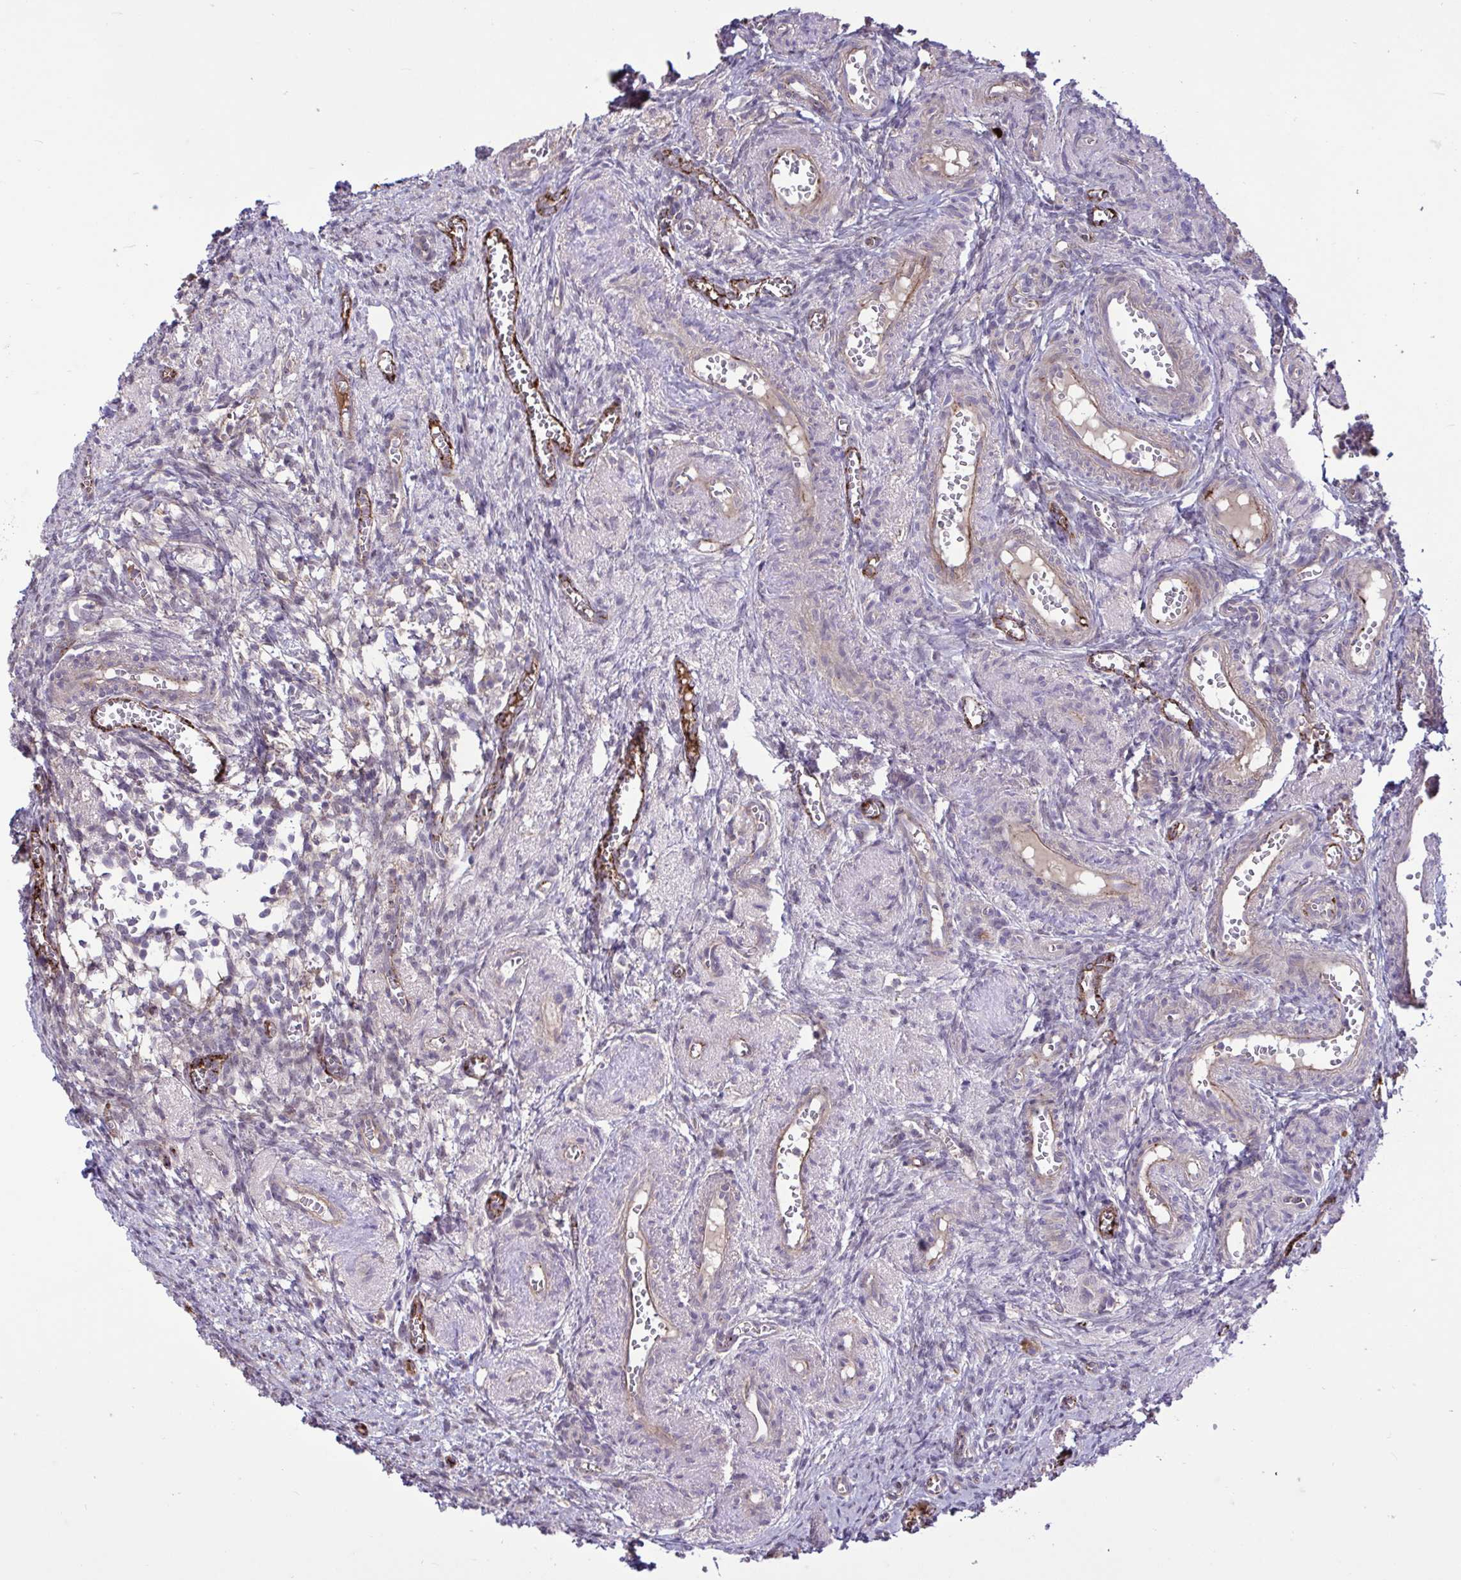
{"staining": {"intensity": "moderate", "quantity": "25%-75%", "location": "cytoplasmic/membranous"}, "tissue": "ovary", "cell_type": "Follicle cells", "image_type": "normal", "snomed": [{"axis": "morphology", "description": "Normal tissue, NOS"}, {"axis": "topography", "description": "Ovary"}], "caption": "Protein expression analysis of unremarkable ovary demonstrates moderate cytoplasmic/membranous expression in about 25%-75% of follicle cells. Immunohistochemistry stains the protein in brown and the nuclei are stained blue.", "gene": "CD101", "patient": {"sex": "female", "age": 41}}